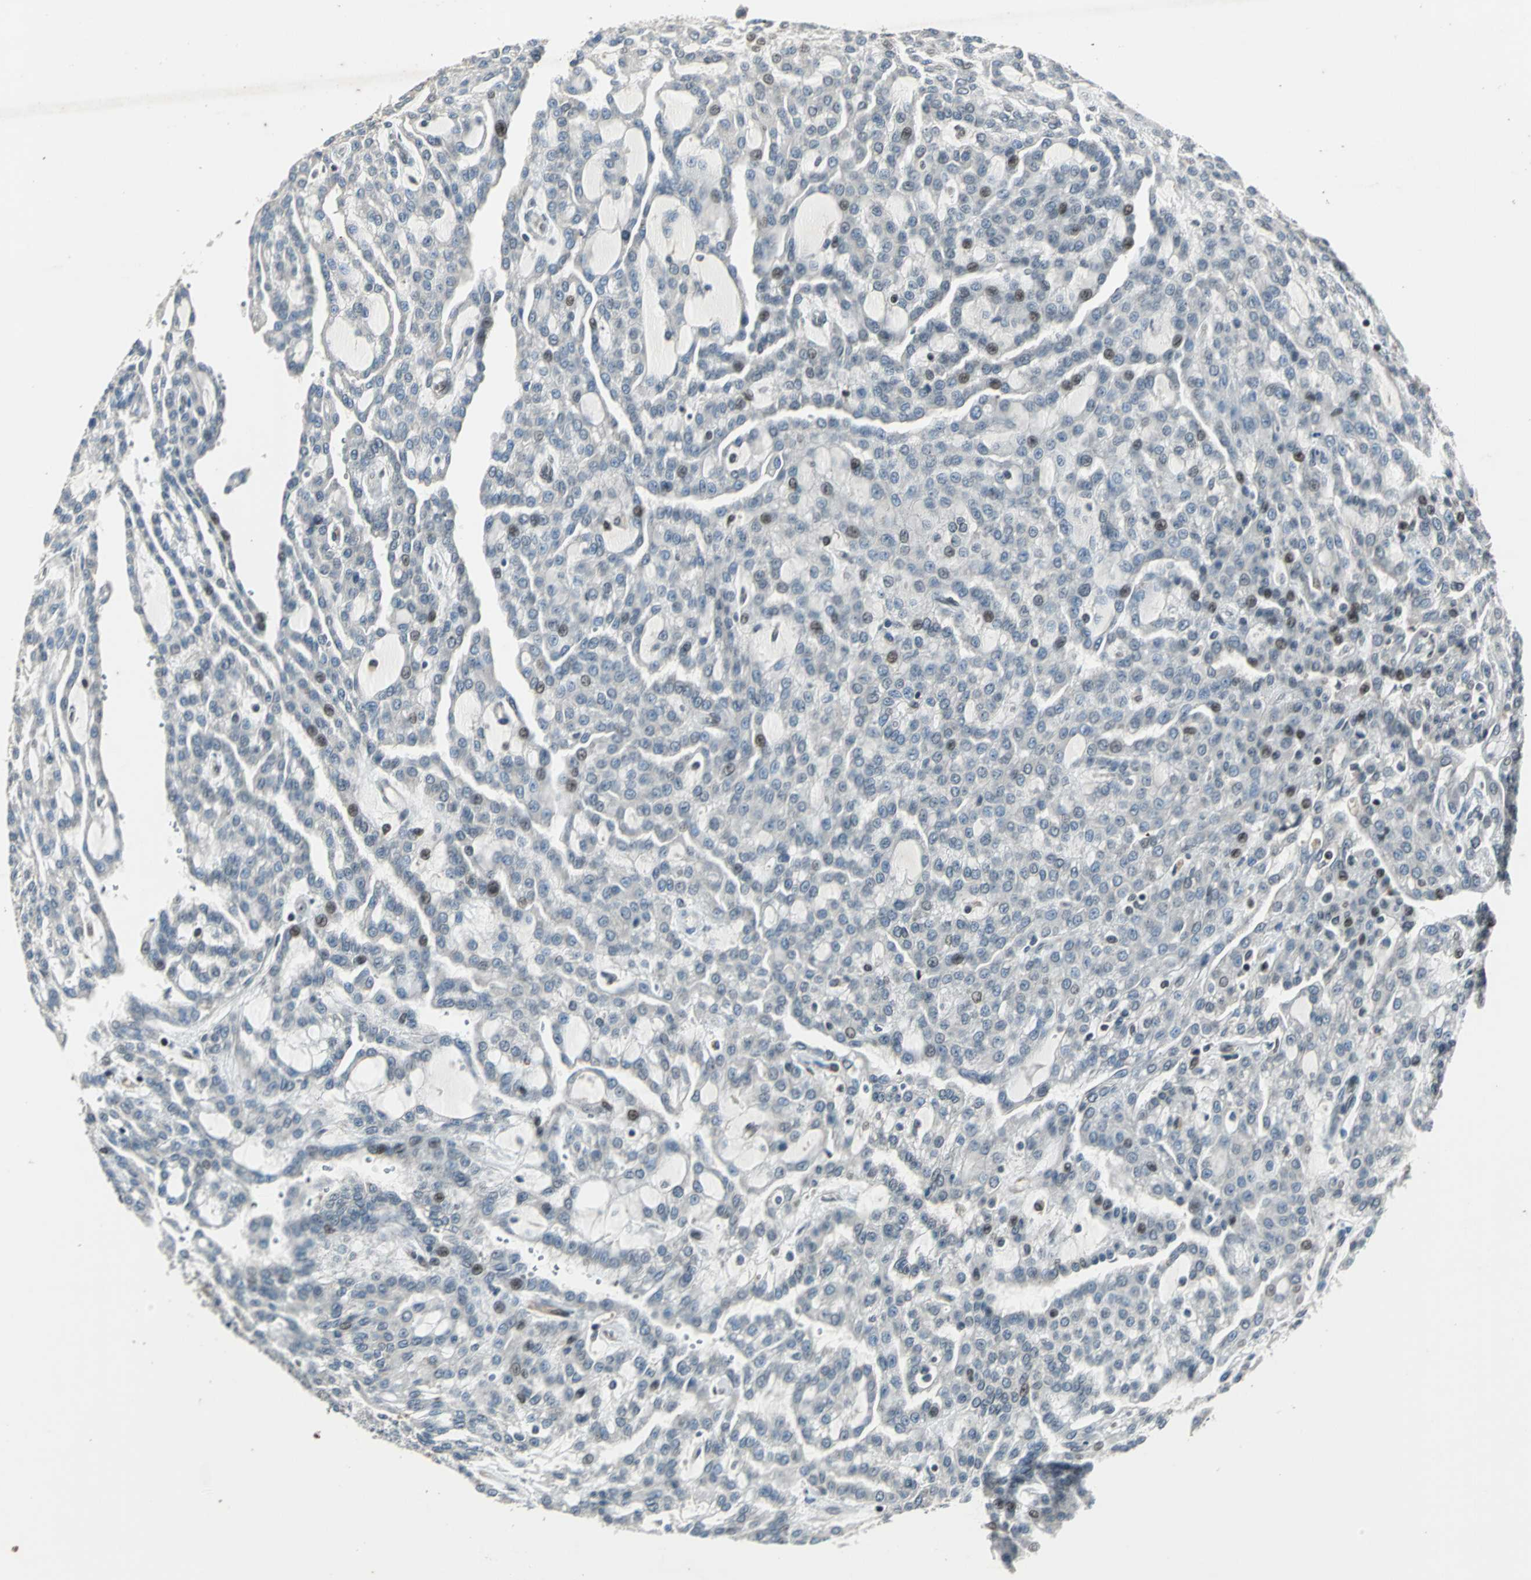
{"staining": {"intensity": "weak", "quantity": "<25%", "location": "nuclear"}, "tissue": "renal cancer", "cell_type": "Tumor cells", "image_type": "cancer", "snomed": [{"axis": "morphology", "description": "Adenocarcinoma, NOS"}, {"axis": "topography", "description": "Kidney"}], "caption": "Histopathology image shows no significant protein staining in tumor cells of renal cancer.", "gene": "BRIP1", "patient": {"sex": "male", "age": 63}}